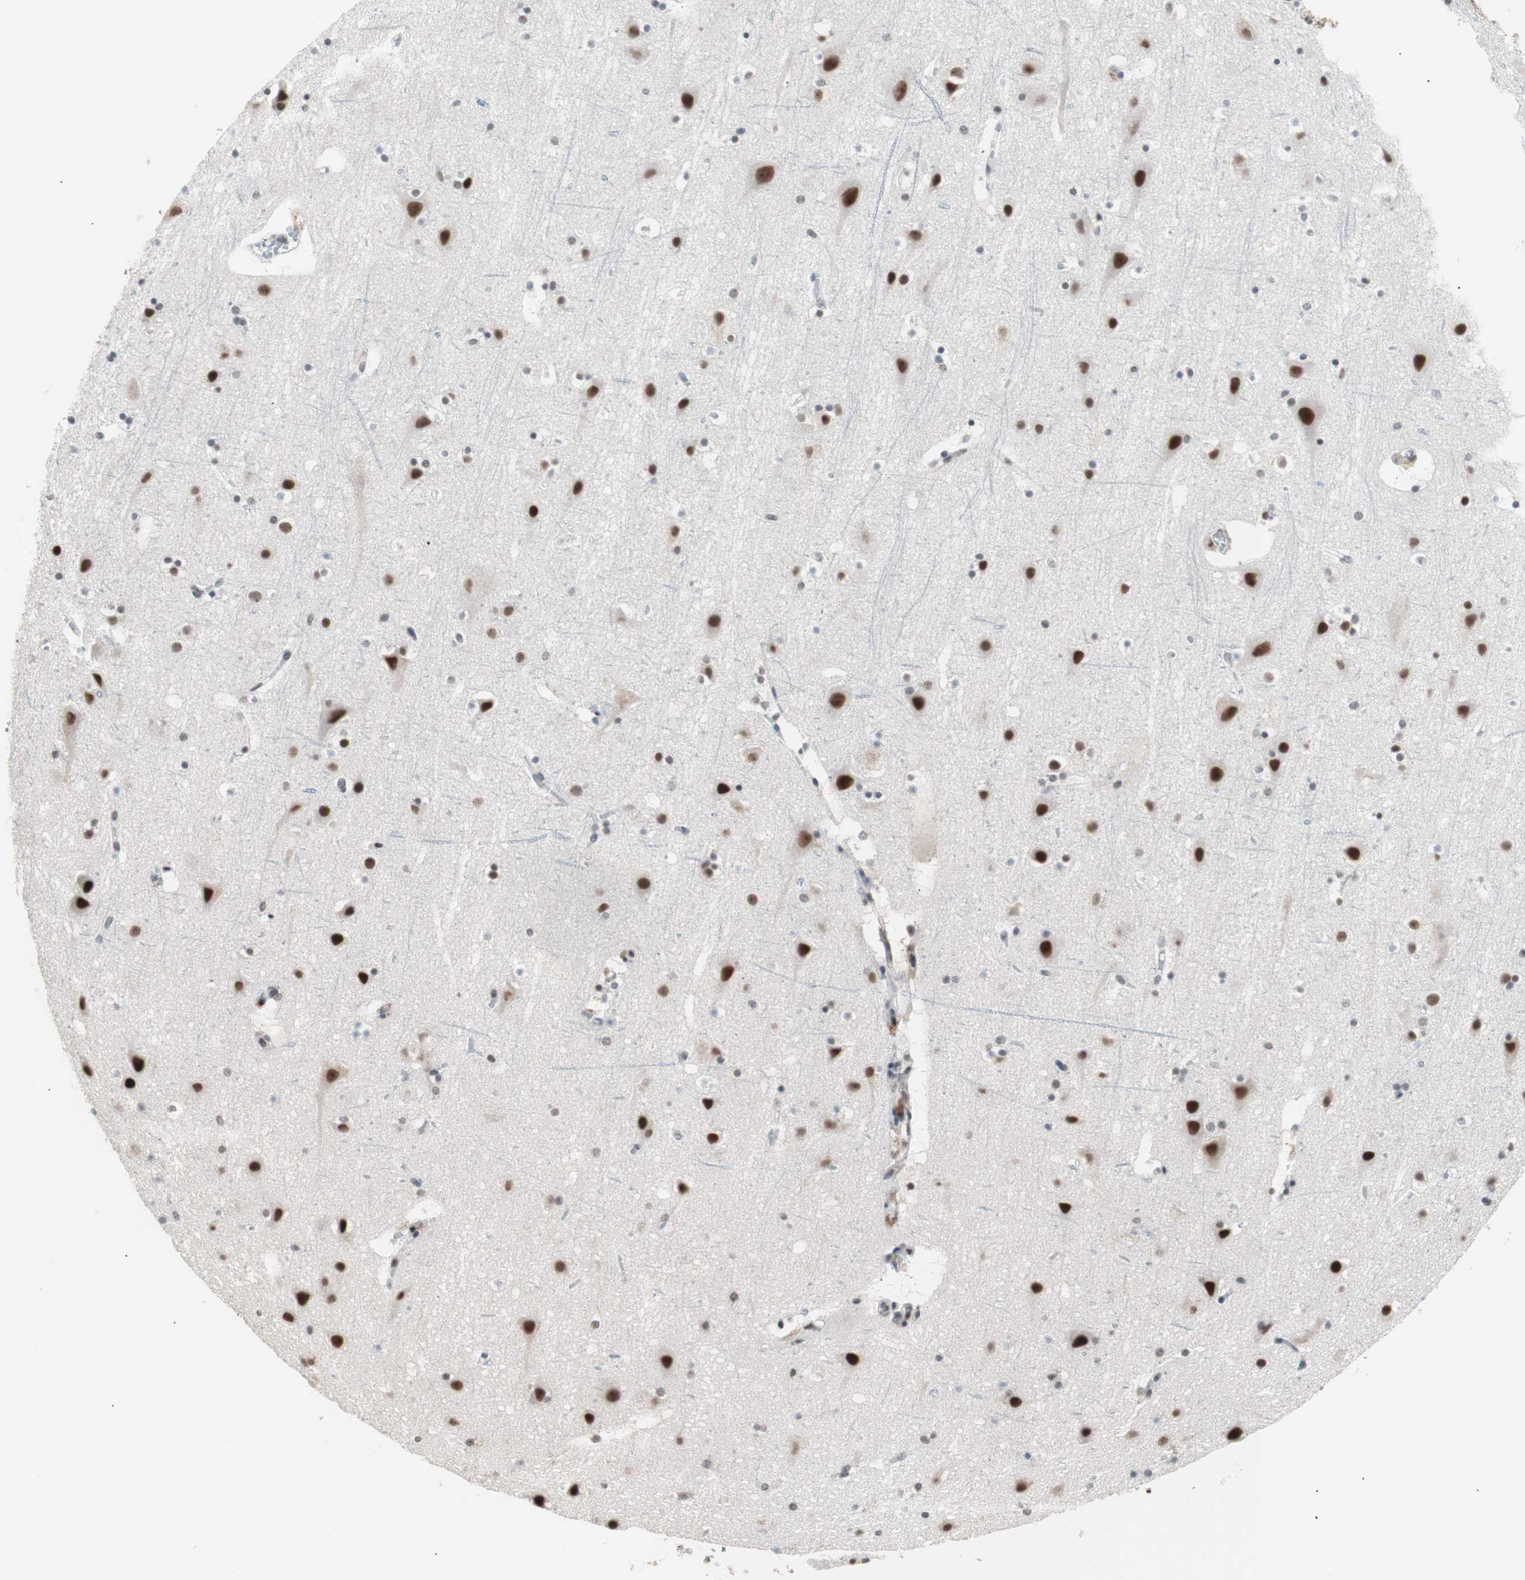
{"staining": {"intensity": "weak", "quantity": "25%-75%", "location": "nuclear"}, "tissue": "cerebral cortex", "cell_type": "Endothelial cells", "image_type": "normal", "snomed": [{"axis": "morphology", "description": "Normal tissue, NOS"}, {"axis": "topography", "description": "Cerebral cortex"}], "caption": "Protein staining by immunohistochemistry exhibits weak nuclear staining in about 25%-75% of endothelial cells in benign cerebral cortex.", "gene": "LIG3", "patient": {"sex": "male", "age": 45}}